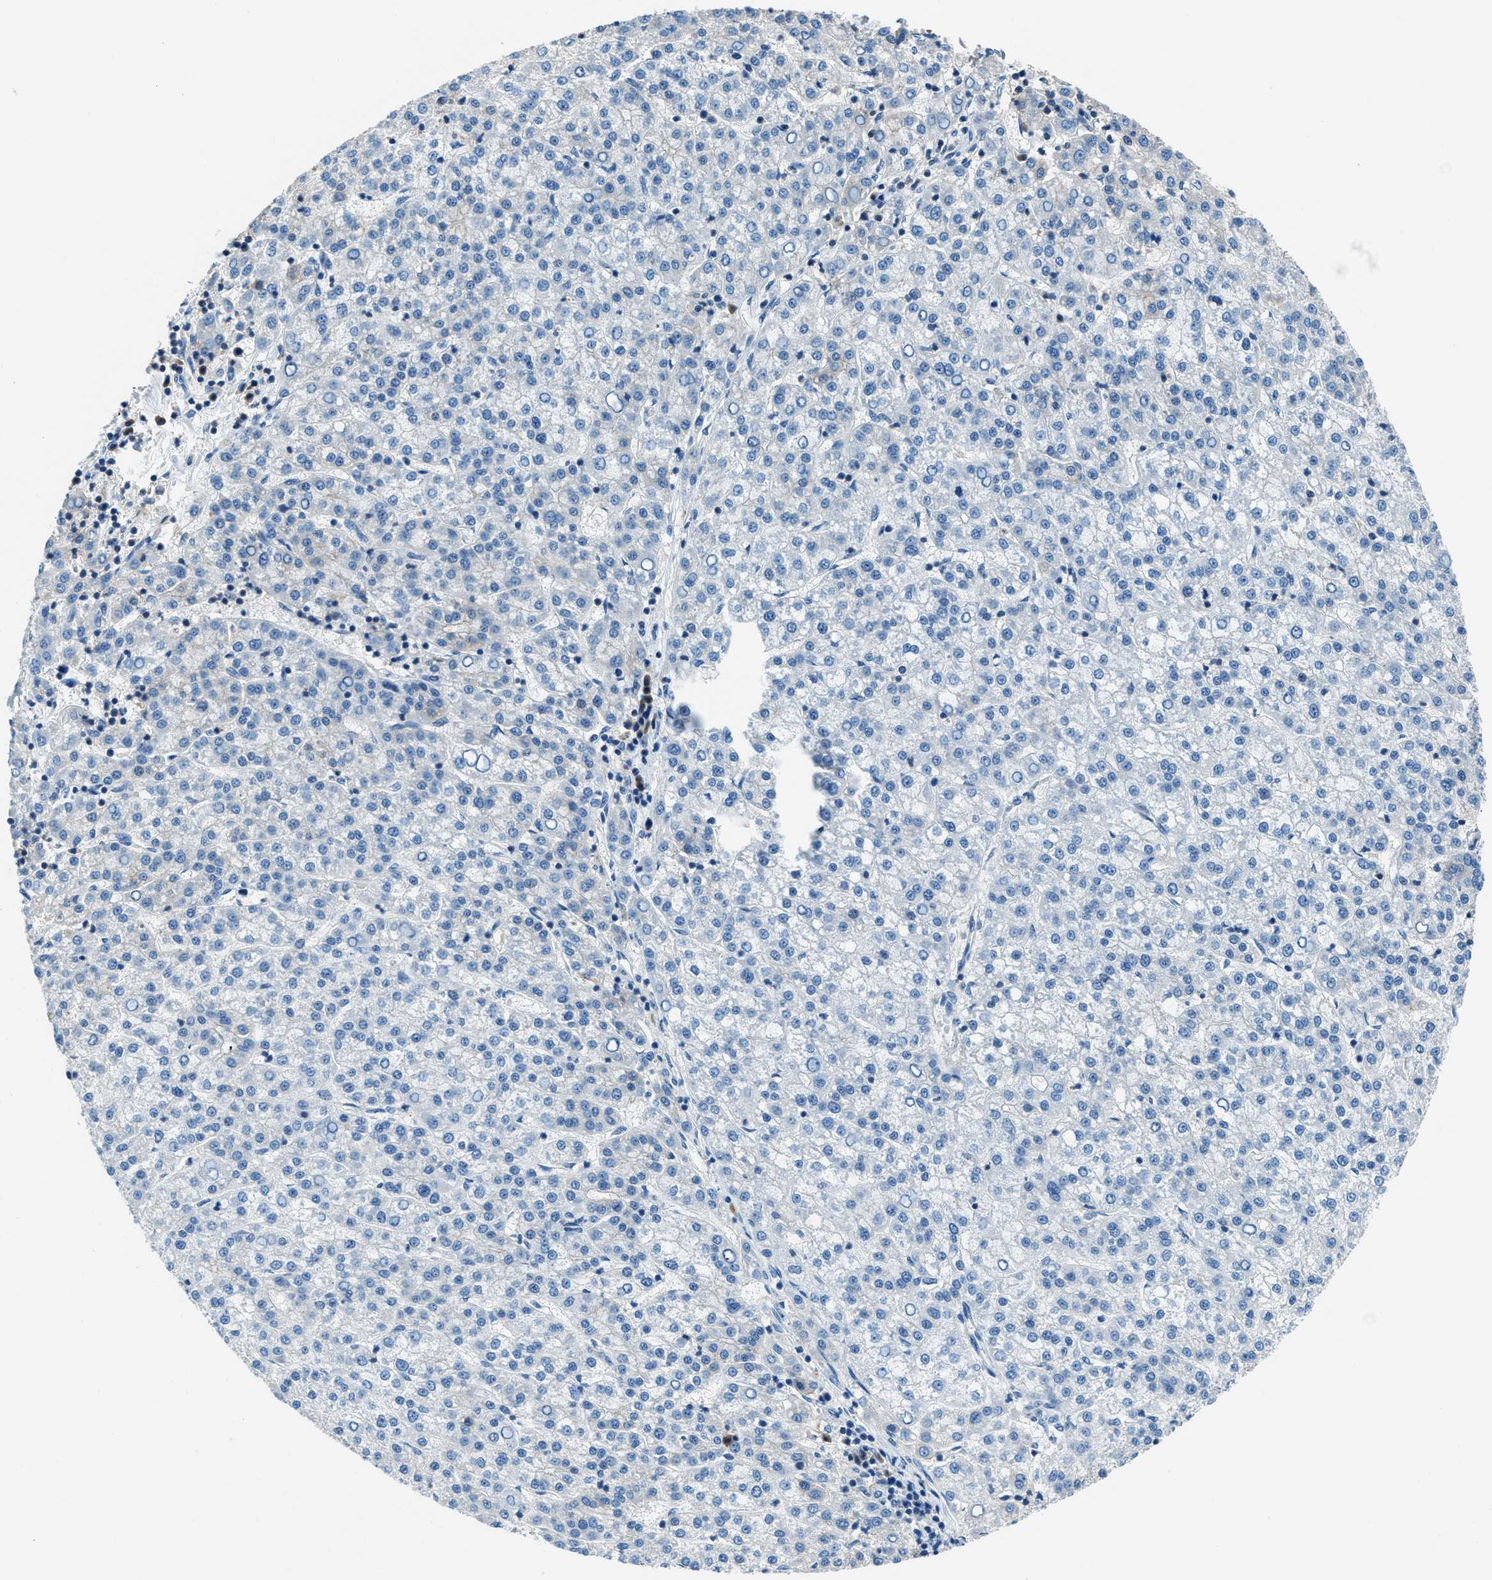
{"staining": {"intensity": "negative", "quantity": "none", "location": "none"}, "tissue": "liver cancer", "cell_type": "Tumor cells", "image_type": "cancer", "snomed": [{"axis": "morphology", "description": "Carcinoma, Hepatocellular, NOS"}, {"axis": "topography", "description": "Liver"}], "caption": "The histopathology image exhibits no significant positivity in tumor cells of liver cancer (hepatocellular carcinoma).", "gene": "SARS1", "patient": {"sex": "female", "age": 58}}